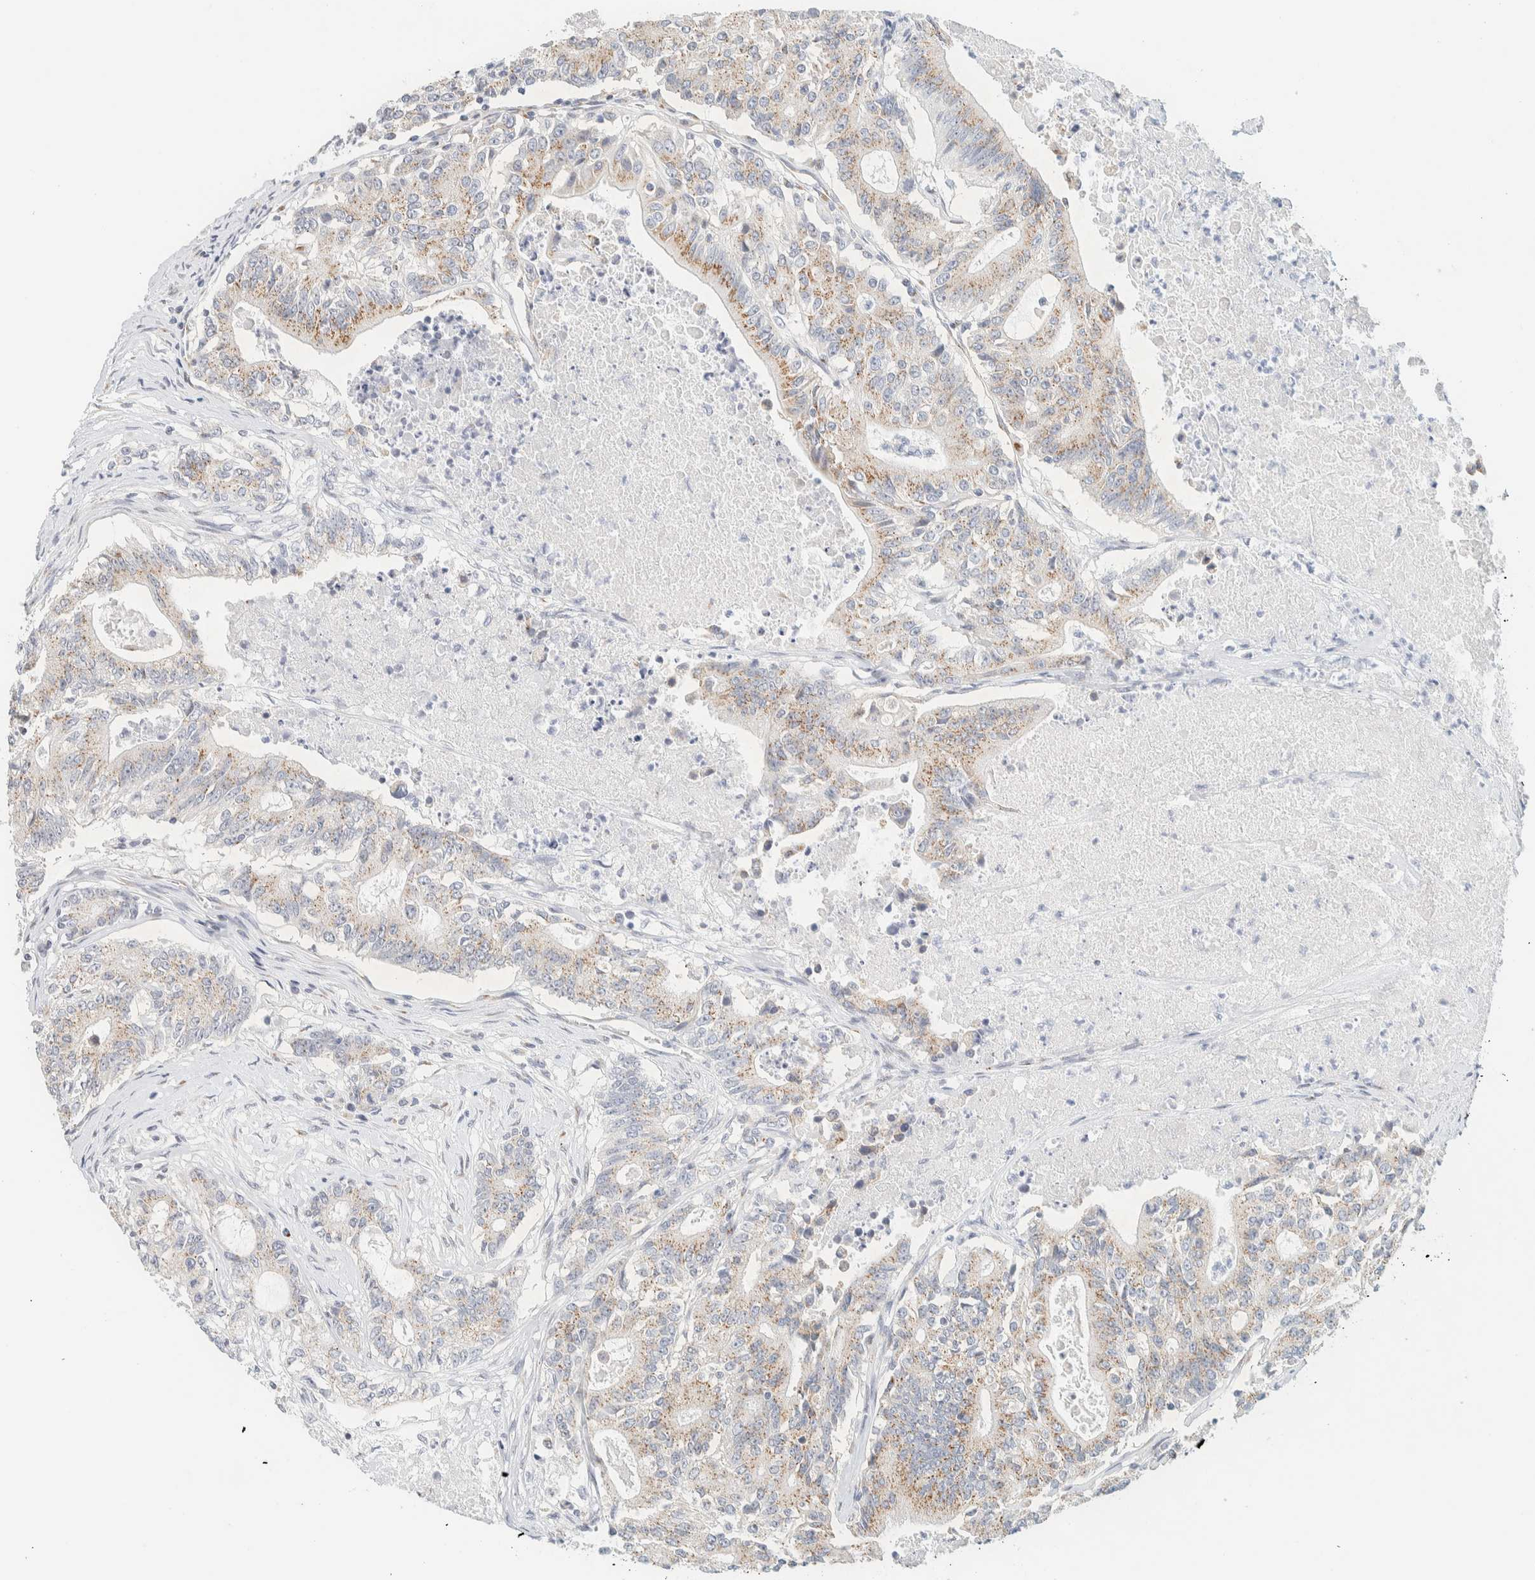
{"staining": {"intensity": "weak", "quantity": ">75%", "location": "cytoplasmic/membranous"}, "tissue": "colorectal cancer", "cell_type": "Tumor cells", "image_type": "cancer", "snomed": [{"axis": "morphology", "description": "Adenocarcinoma, NOS"}, {"axis": "topography", "description": "Colon"}], "caption": "Colorectal adenocarcinoma stained with a protein marker displays weak staining in tumor cells.", "gene": "SPNS3", "patient": {"sex": "female", "age": 77}}